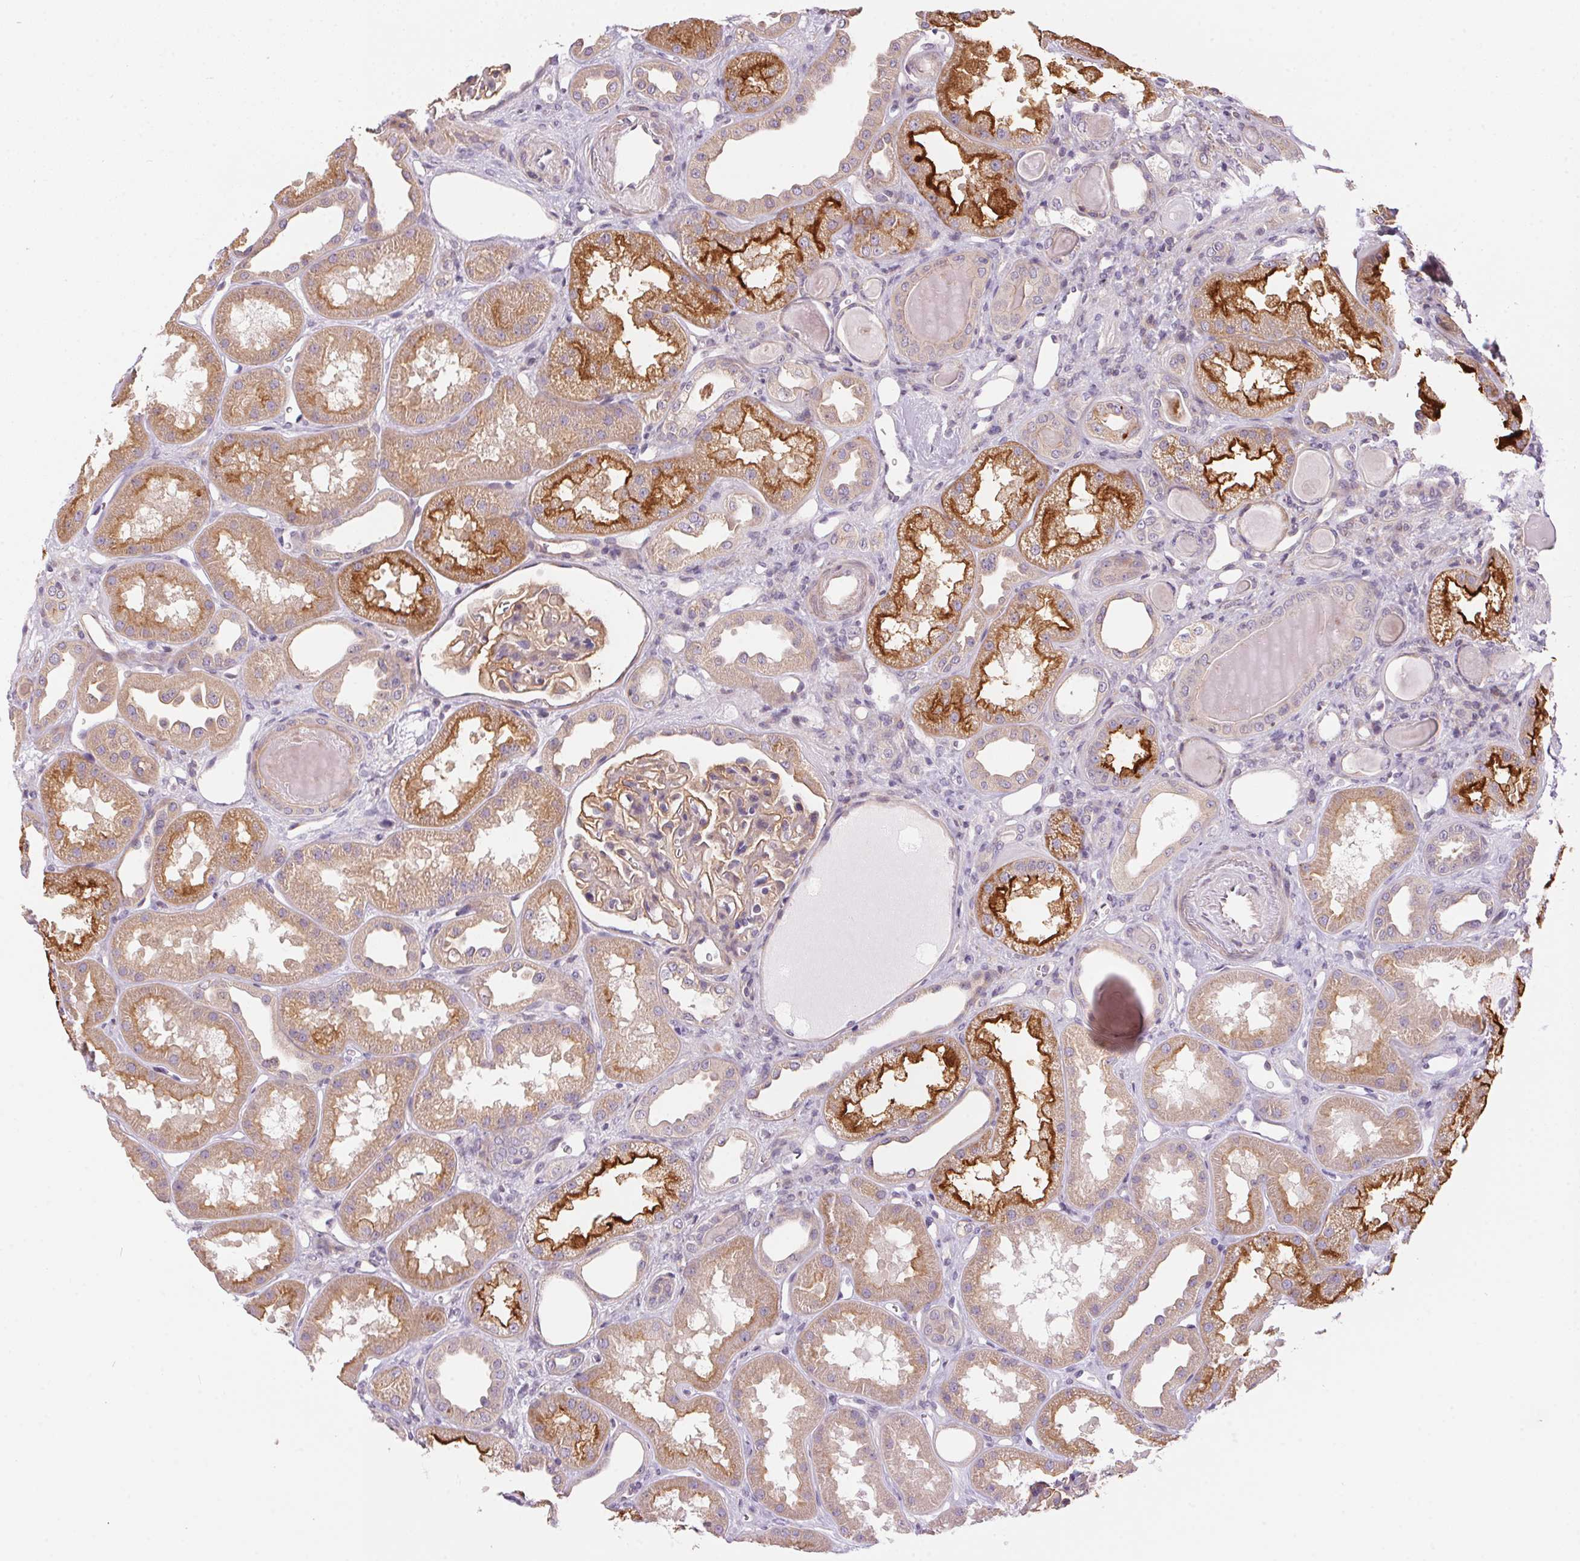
{"staining": {"intensity": "weak", "quantity": "<25%", "location": "cytoplasmic/membranous"}, "tissue": "kidney", "cell_type": "Cells in glomeruli", "image_type": "normal", "snomed": [{"axis": "morphology", "description": "Normal tissue, NOS"}, {"axis": "topography", "description": "Kidney"}], "caption": "Kidney stained for a protein using immunohistochemistry (IHC) reveals no staining cells in glomeruli.", "gene": "UNC13B", "patient": {"sex": "male", "age": 61}}